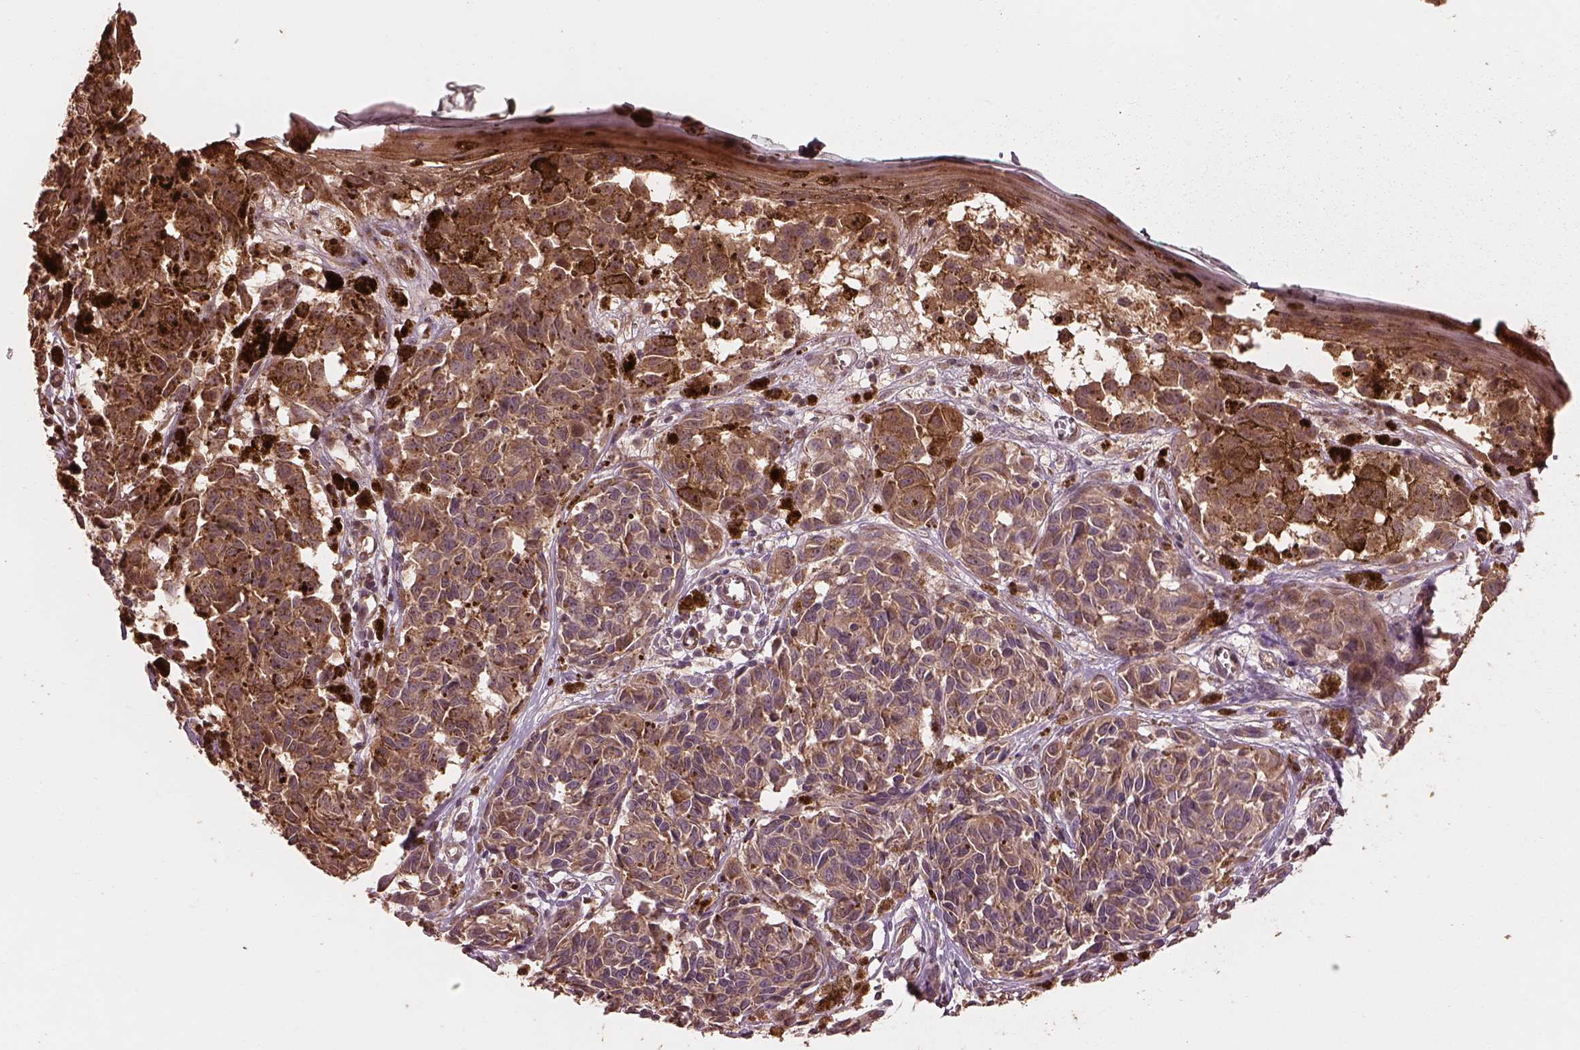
{"staining": {"intensity": "moderate", "quantity": ">75%", "location": "cytoplasmic/membranous"}, "tissue": "melanoma", "cell_type": "Tumor cells", "image_type": "cancer", "snomed": [{"axis": "morphology", "description": "Malignant melanoma, NOS"}, {"axis": "topography", "description": "Skin"}], "caption": "Immunohistochemical staining of human melanoma demonstrates medium levels of moderate cytoplasmic/membranous protein positivity in about >75% of tumor cells. (DAB (3,3'-diaminobenzidine) = brown stain, brightfield microscopy at high magnification).", "gene": "METTL4", "patient": {"sex": "female", "age": 38}}